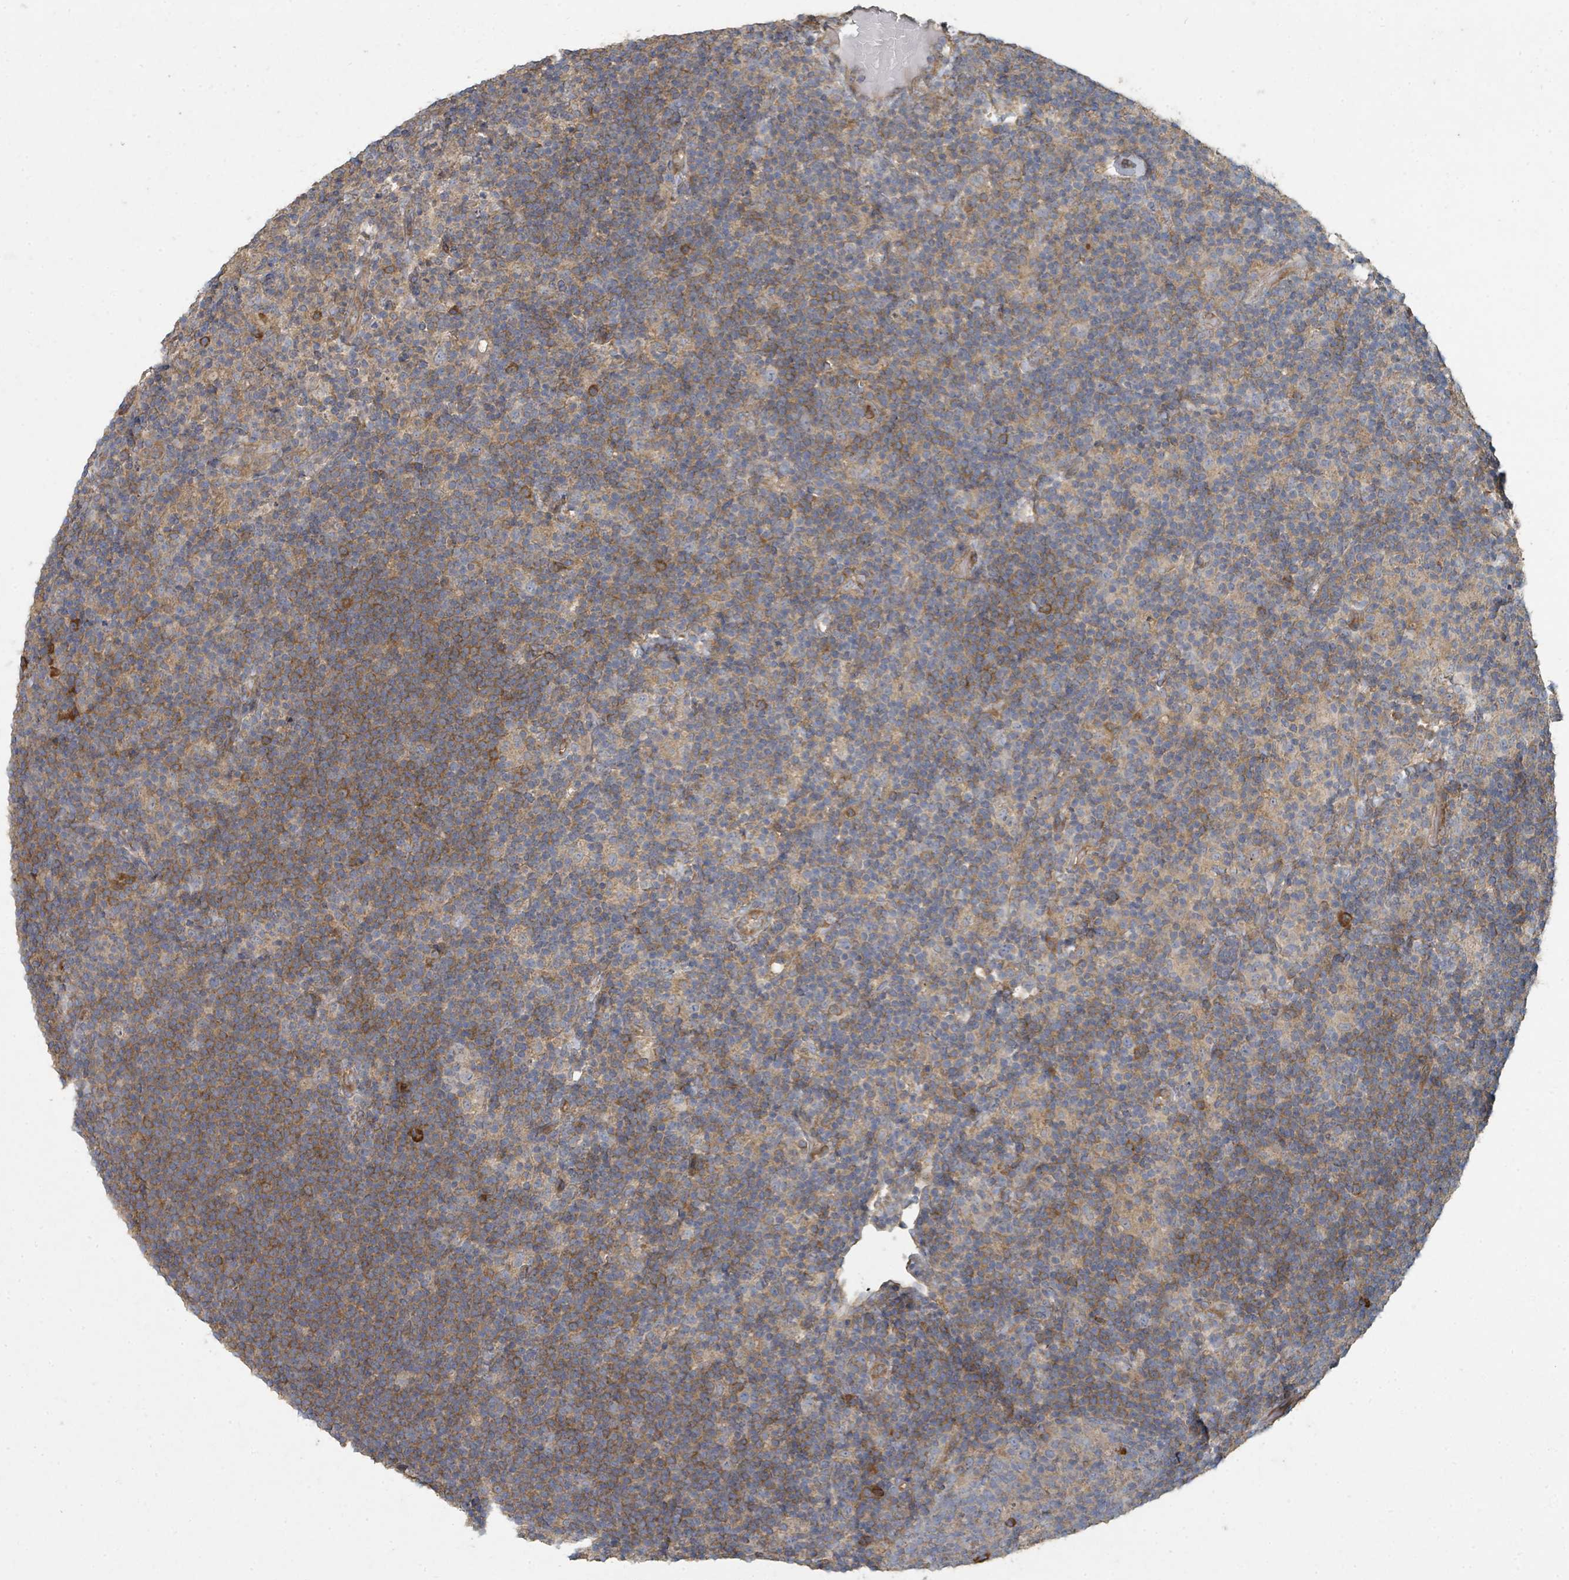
{"staining": {"intensity": "weak", "quantity": "<25%", "location": "cytoplasmic/membranous"}, "tissue": "lymphoma", "cell_type": "Tumor cells", "image_type": "cancer", "snomed": [{"axis": "morphology", "description": "Hodgkin's disease, NOS"}, {"axis": "topography", "description": "Lymph node"}], "caption": "A micrograph of lymphoma stained for a protein shows no brown staining in tumor cells.", "gene": "WDFY1", "patient": {"sex": "female", "age": 57}}